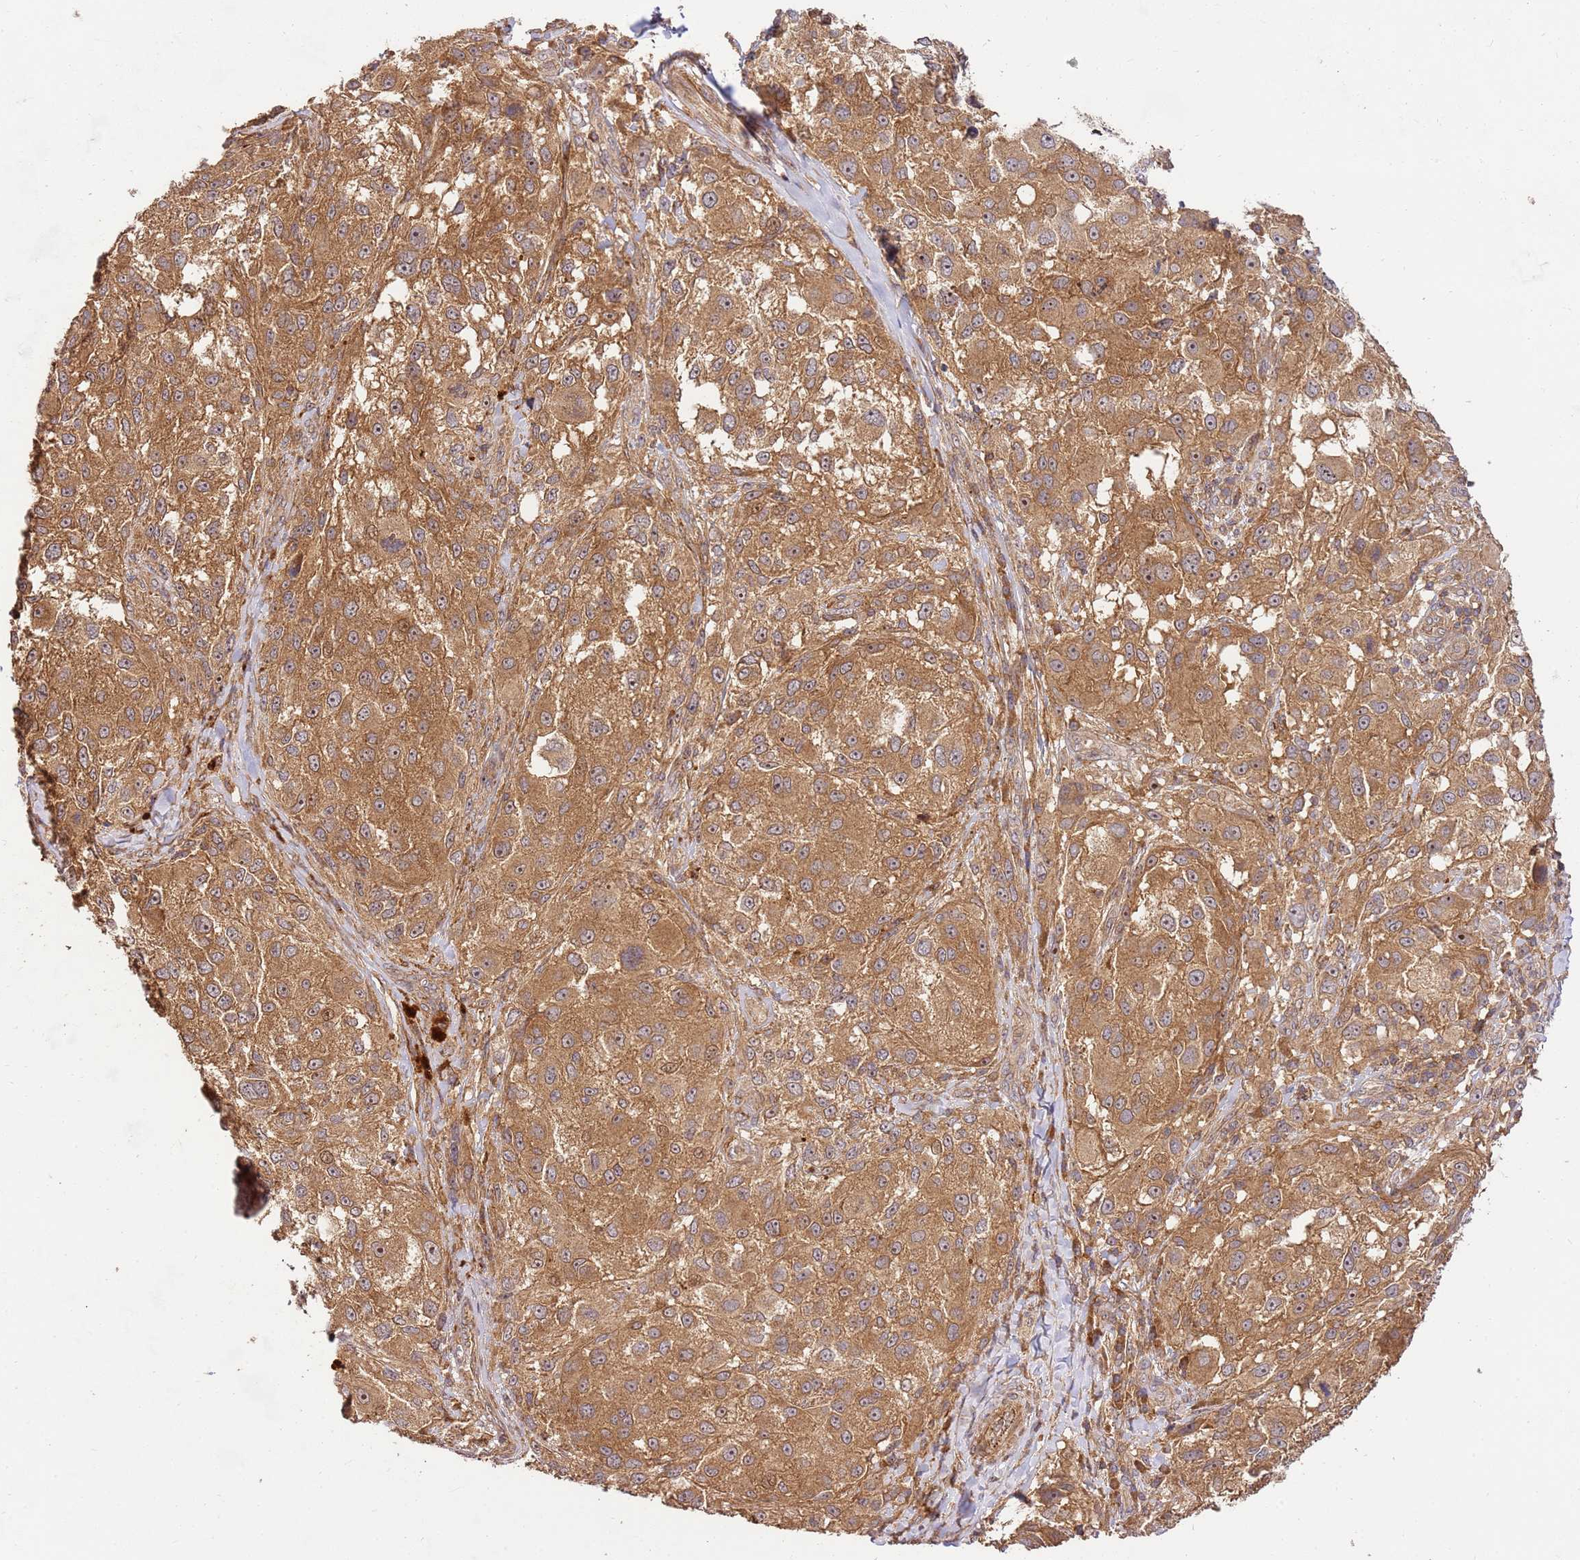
{"staining": {"intensity": "moderate", "quantity": ">75%", "location": "cytoplasmic/membranous"}, "tissue": "melanoma", "cell_type": "Tumor cells", "image_type": "cancer", "snomed": [{"axis": "morphology", "description": "Normal morphology"}, {"axis": "morphology", "description": "Malignant melanoma, NOS"}, {"axis": "topography", "description": "Skin"}], "caption": "Immunohistochemical staining of malignant melanoma demonstrates medium levels of moderate cytoplasmic/membranous expression in about >75% of tumor cells.", "gene": "GAREM1", "patient": {"sex": "female", "age": 72}}